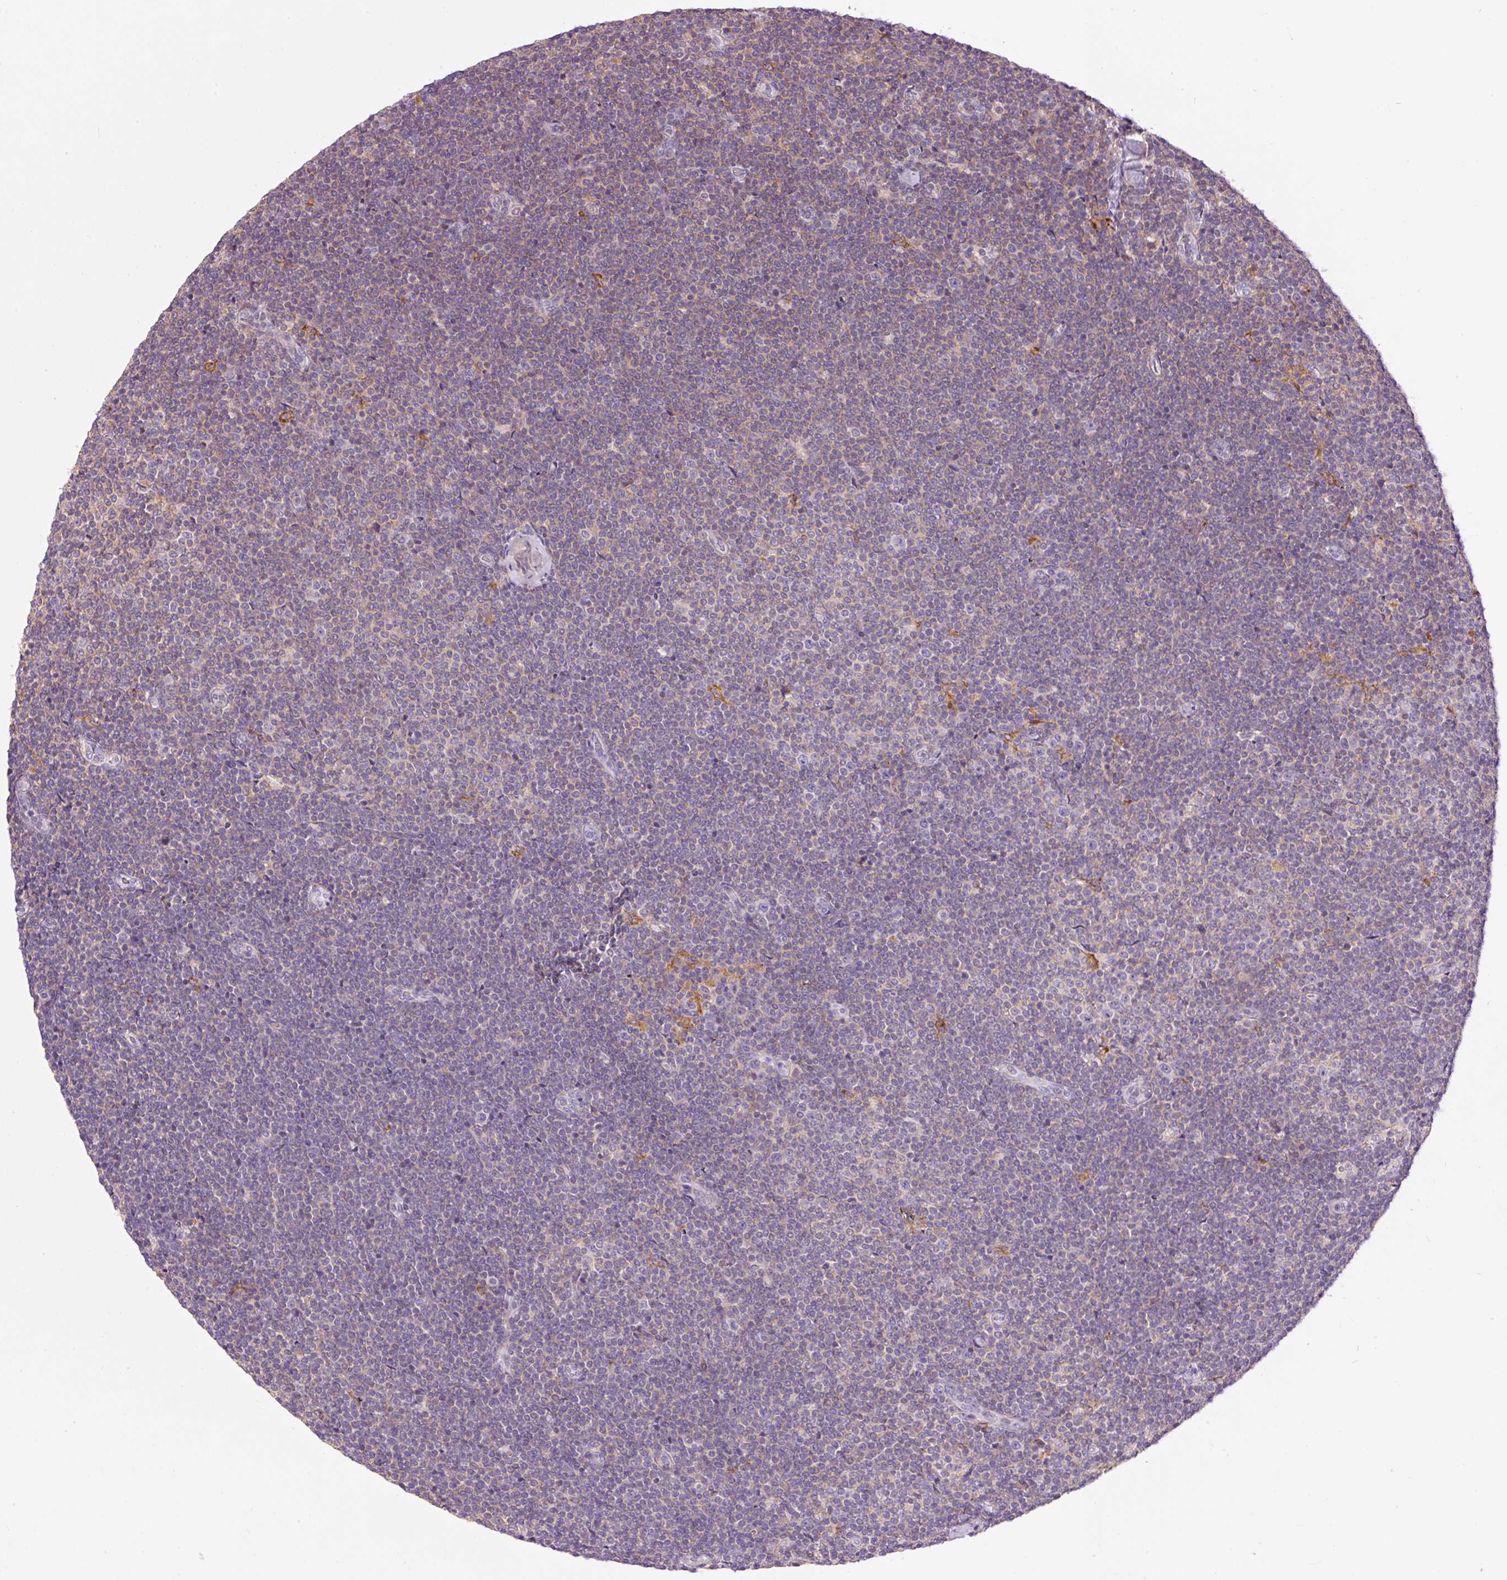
{"staining": {"intensity": "negative", "quantity": "none", "location": "none"}, "tissue": "lymphoma", "cell_type": "Tumor cells", "image_type": "cancer", "snomed": [{"axis": "morphology", "description": "Malignant lymphoma, non-Hodgkin's type, Low grade"}, {"axis": "topography", "description": "Lymph node"}], "caption": "Protein analysis of low-grade malignant lymphoma, non-Hodgkin's type displays no significant staining in tumor cells.", "gene": "DOK6", "patient": {"sex": "male", "age": 48}}